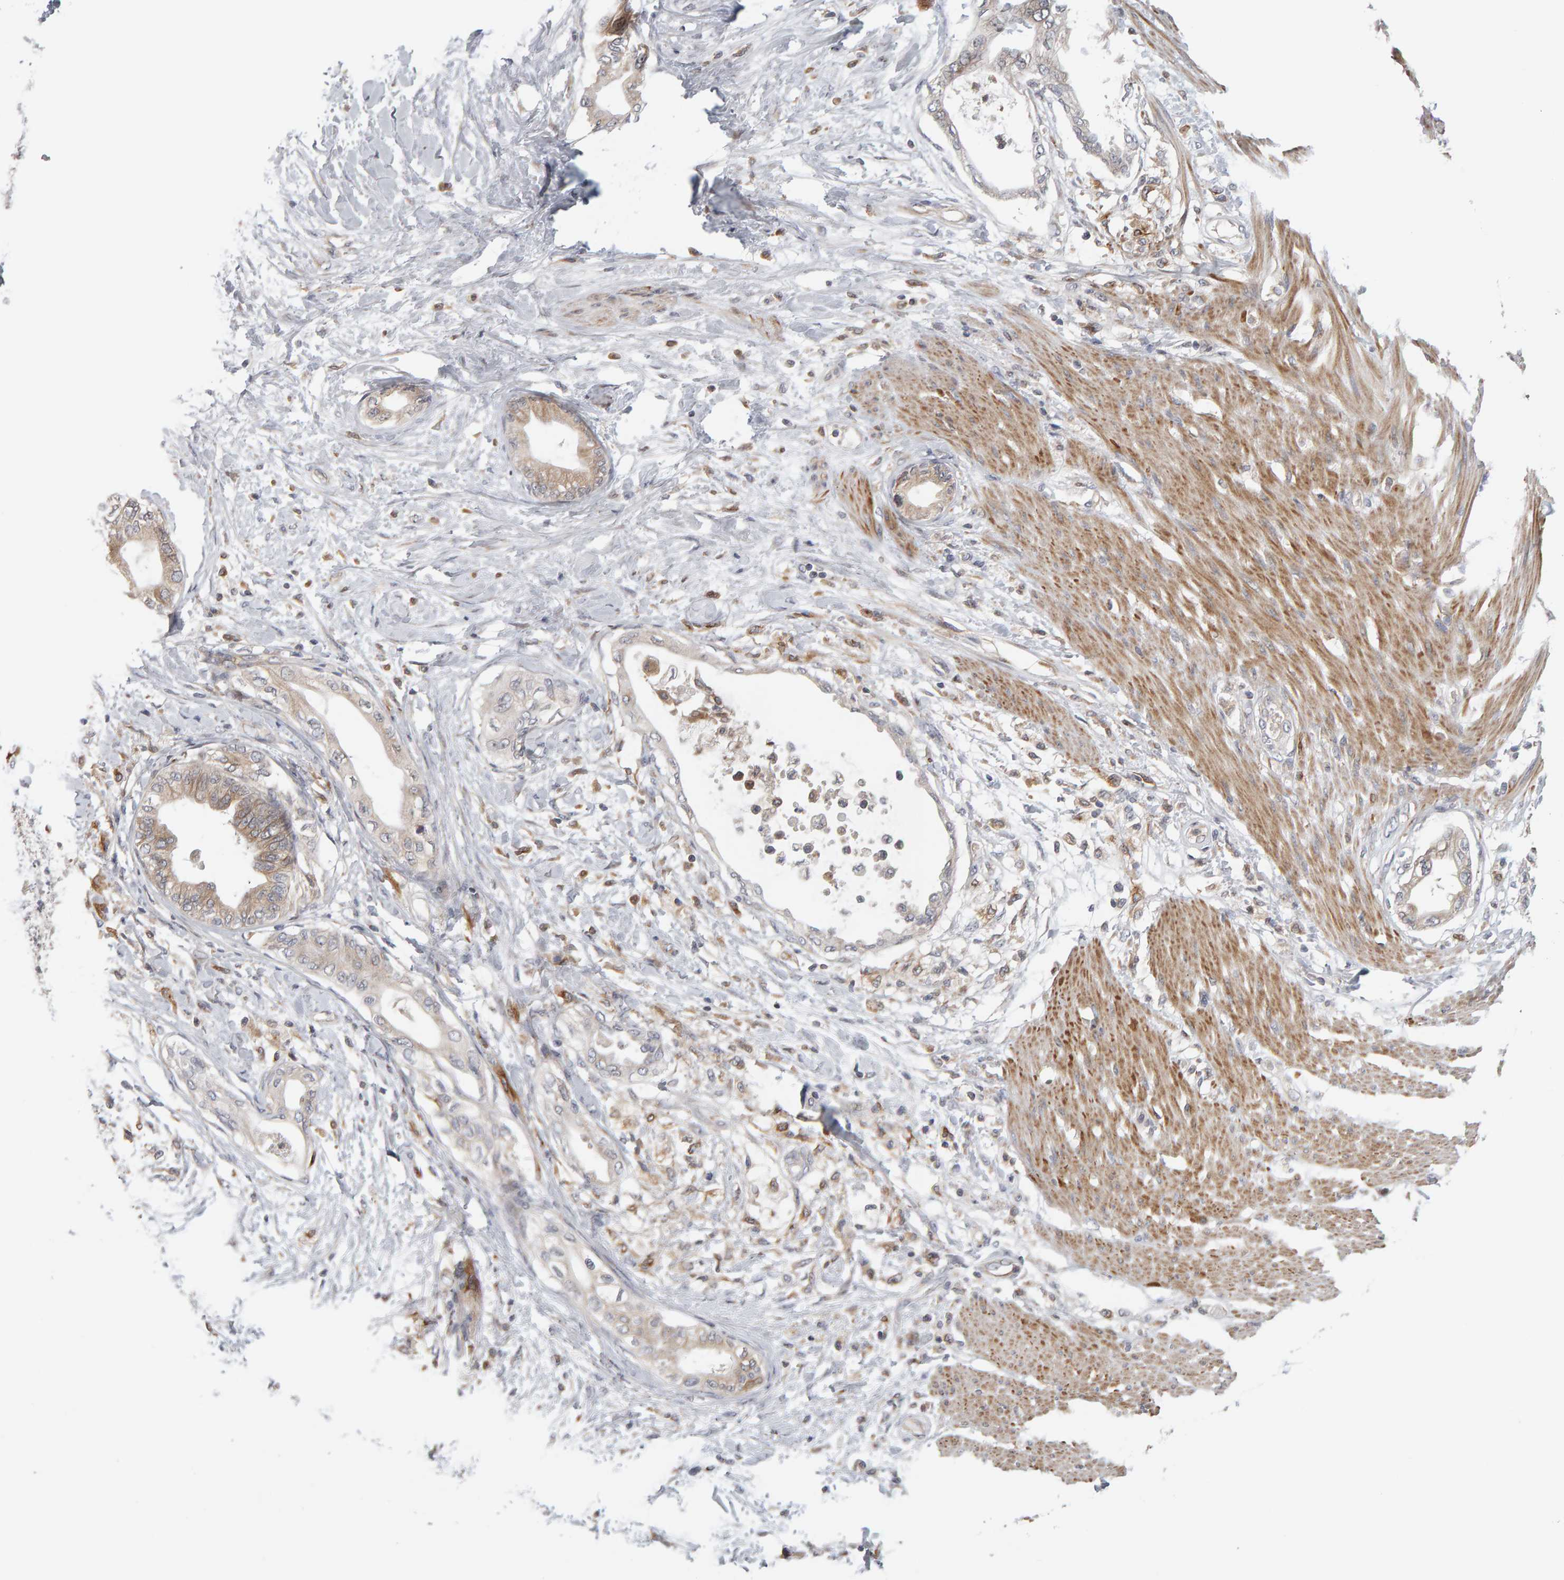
{"staining": {"intensity": "weak", "quantity": "25%-75%", "location": "cytoplasmic/membranous"}, "tissue": "pancreatic cancer", "cell_type": "Tumor cells", "image_type": "cancer", "snomed": [{"axis": "morphology", "description": "Normal tissue, NOS"}, {"axis": "morphology", "description": "Adenocarcinoma, NOS"}, {"axis": "topography", "description": "Pancreas"}, {"axis": "topography", "description": "Duodenum"}], "caption": "This is a micrograph of IHC staining of pancreatic cancer, which shows weak positivity in the cytoplasmic/membranous of tumor cells.", "gene": "MSRA", "patient": {"sex": "female", "age": 60}}